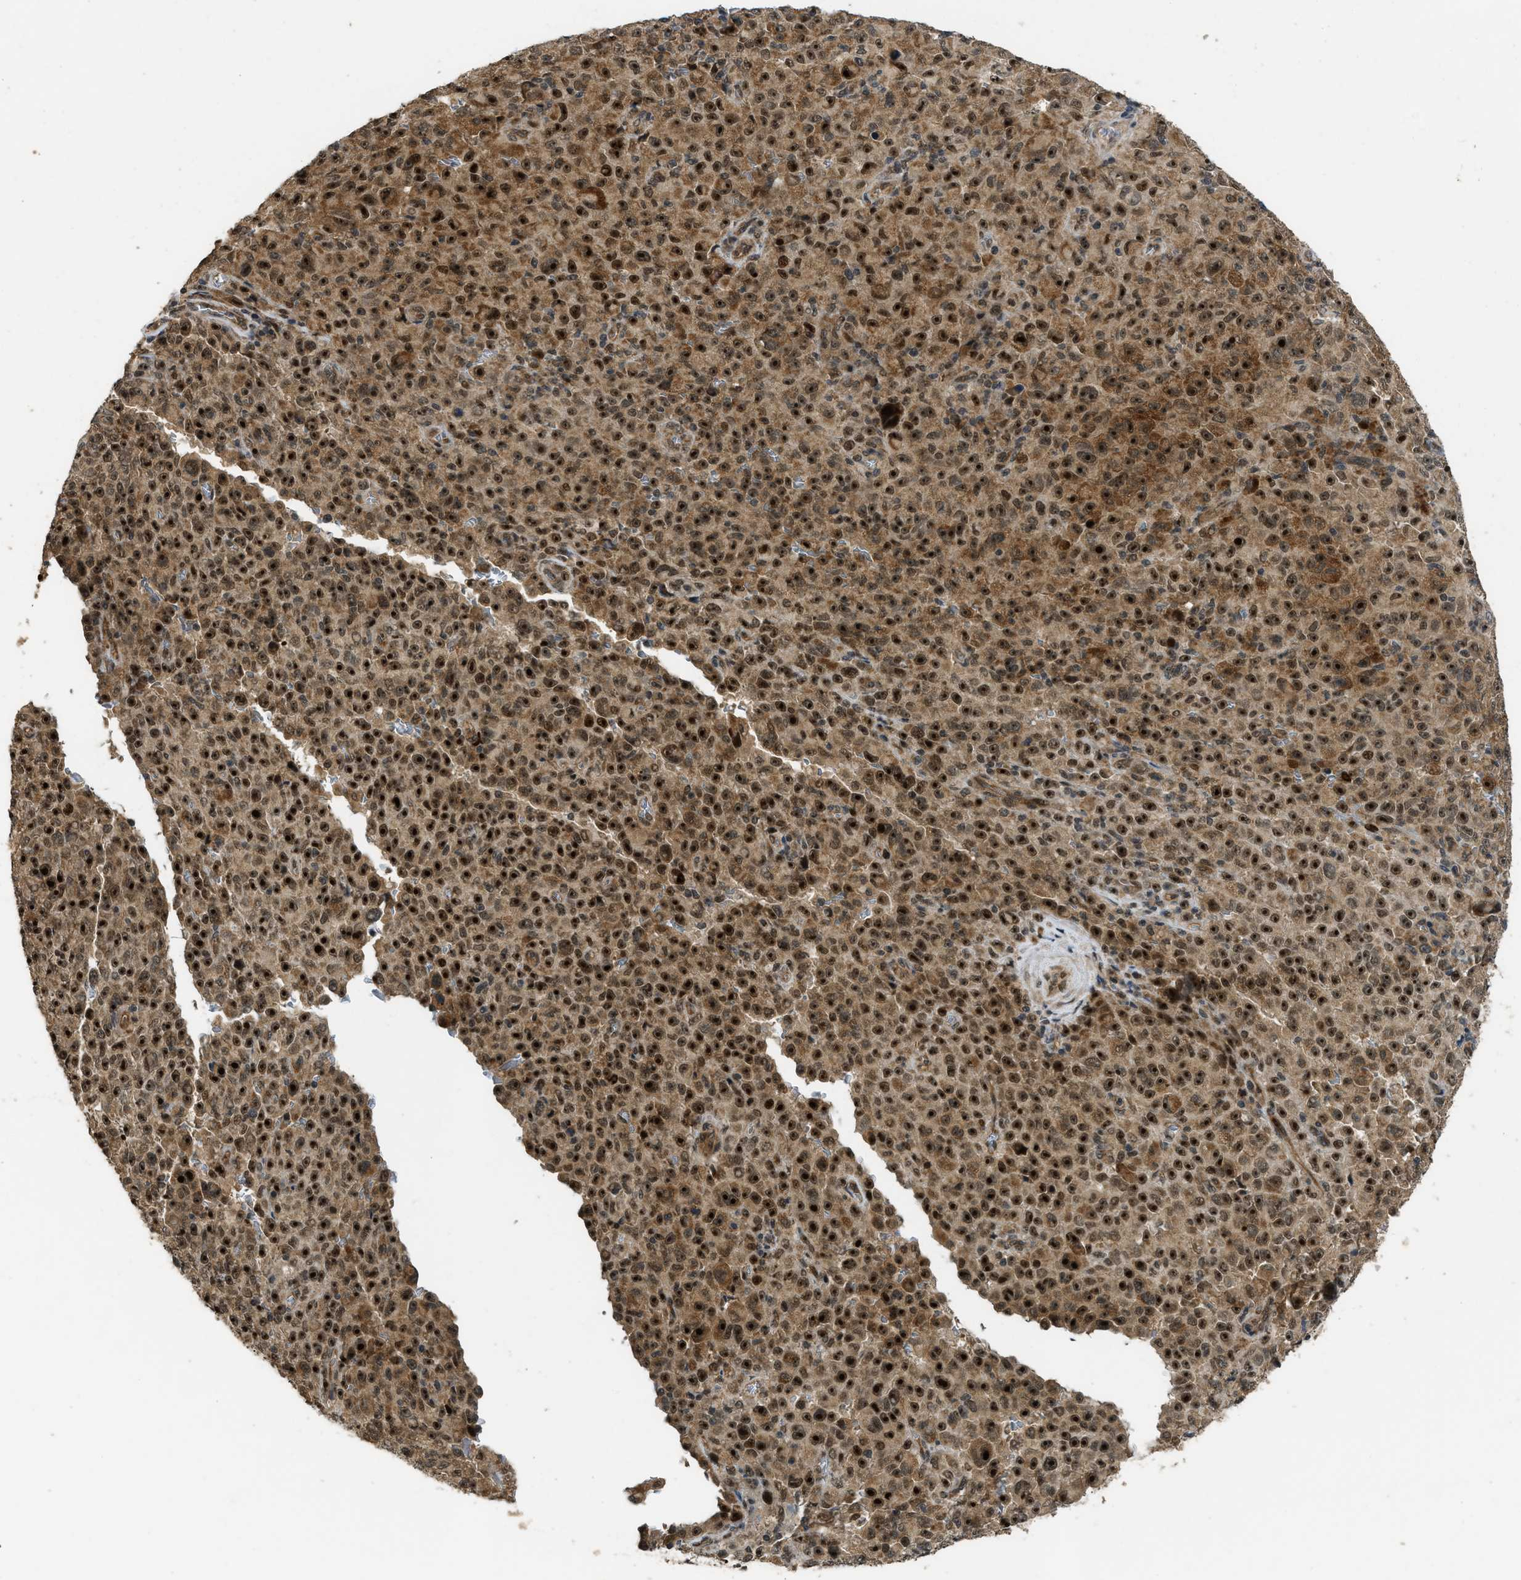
{"staining": {"intensity": "strong", "quantity": ">75%", "location": "cytoplasmic/membranous,nuclear"}, "tissue": "melanoma", "cell_type": "Tumor cells", "image_type": "cancer", "snomed": [{"axis": "morphology", "description": "Malignant melanoma, NOS"}, {"axis": "topography", "description": "Skin"}], "caption": "Malignant melanoma stained with a protein marker displays strong staining in tumor cells.", "gene": "GET1", "patient": {"sex": "female", "age": 82}}